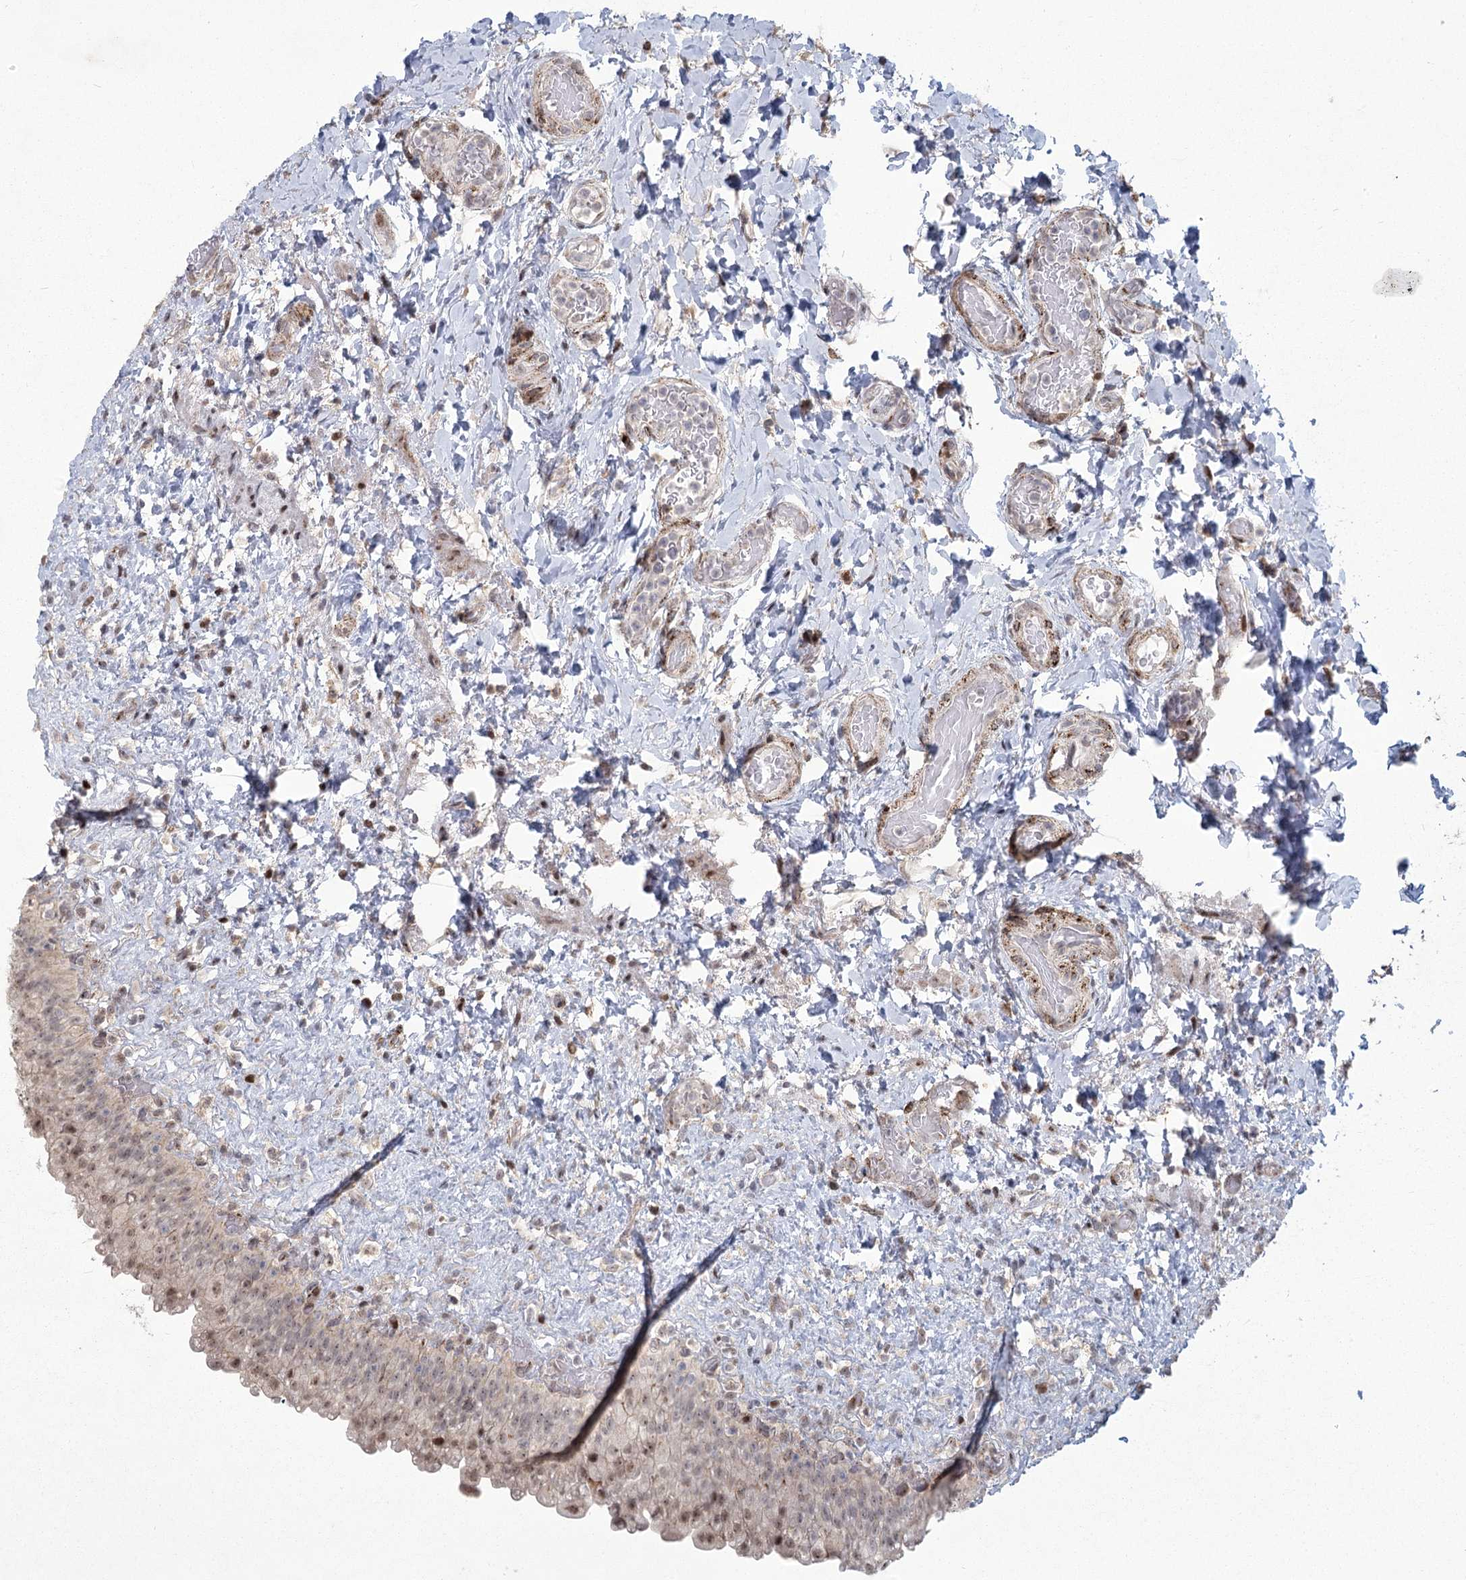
{"staining": {"intensity": "moderate", "quantity": "<25%", "location": "nuclear"}, "tissue": "urinary bladder", "cell_type": "Urothelial cells", "image_type": "normal", "snomed": [{"axis": "morphology", "description": "Normal tissue, NOS"}, {"axis": "topography", "description": "Urinary bladder"}], "caption": "Unremarkable urinary bladder was stained to show a protein in brown. There is low levels of moderate nuclear positivity in approximately <25% of urothelial cells. Ihc stains the protein in brown and the nuclei are stained blue.", "gene": "PARM1", "patient": {"sex": "female", "age": 27}}